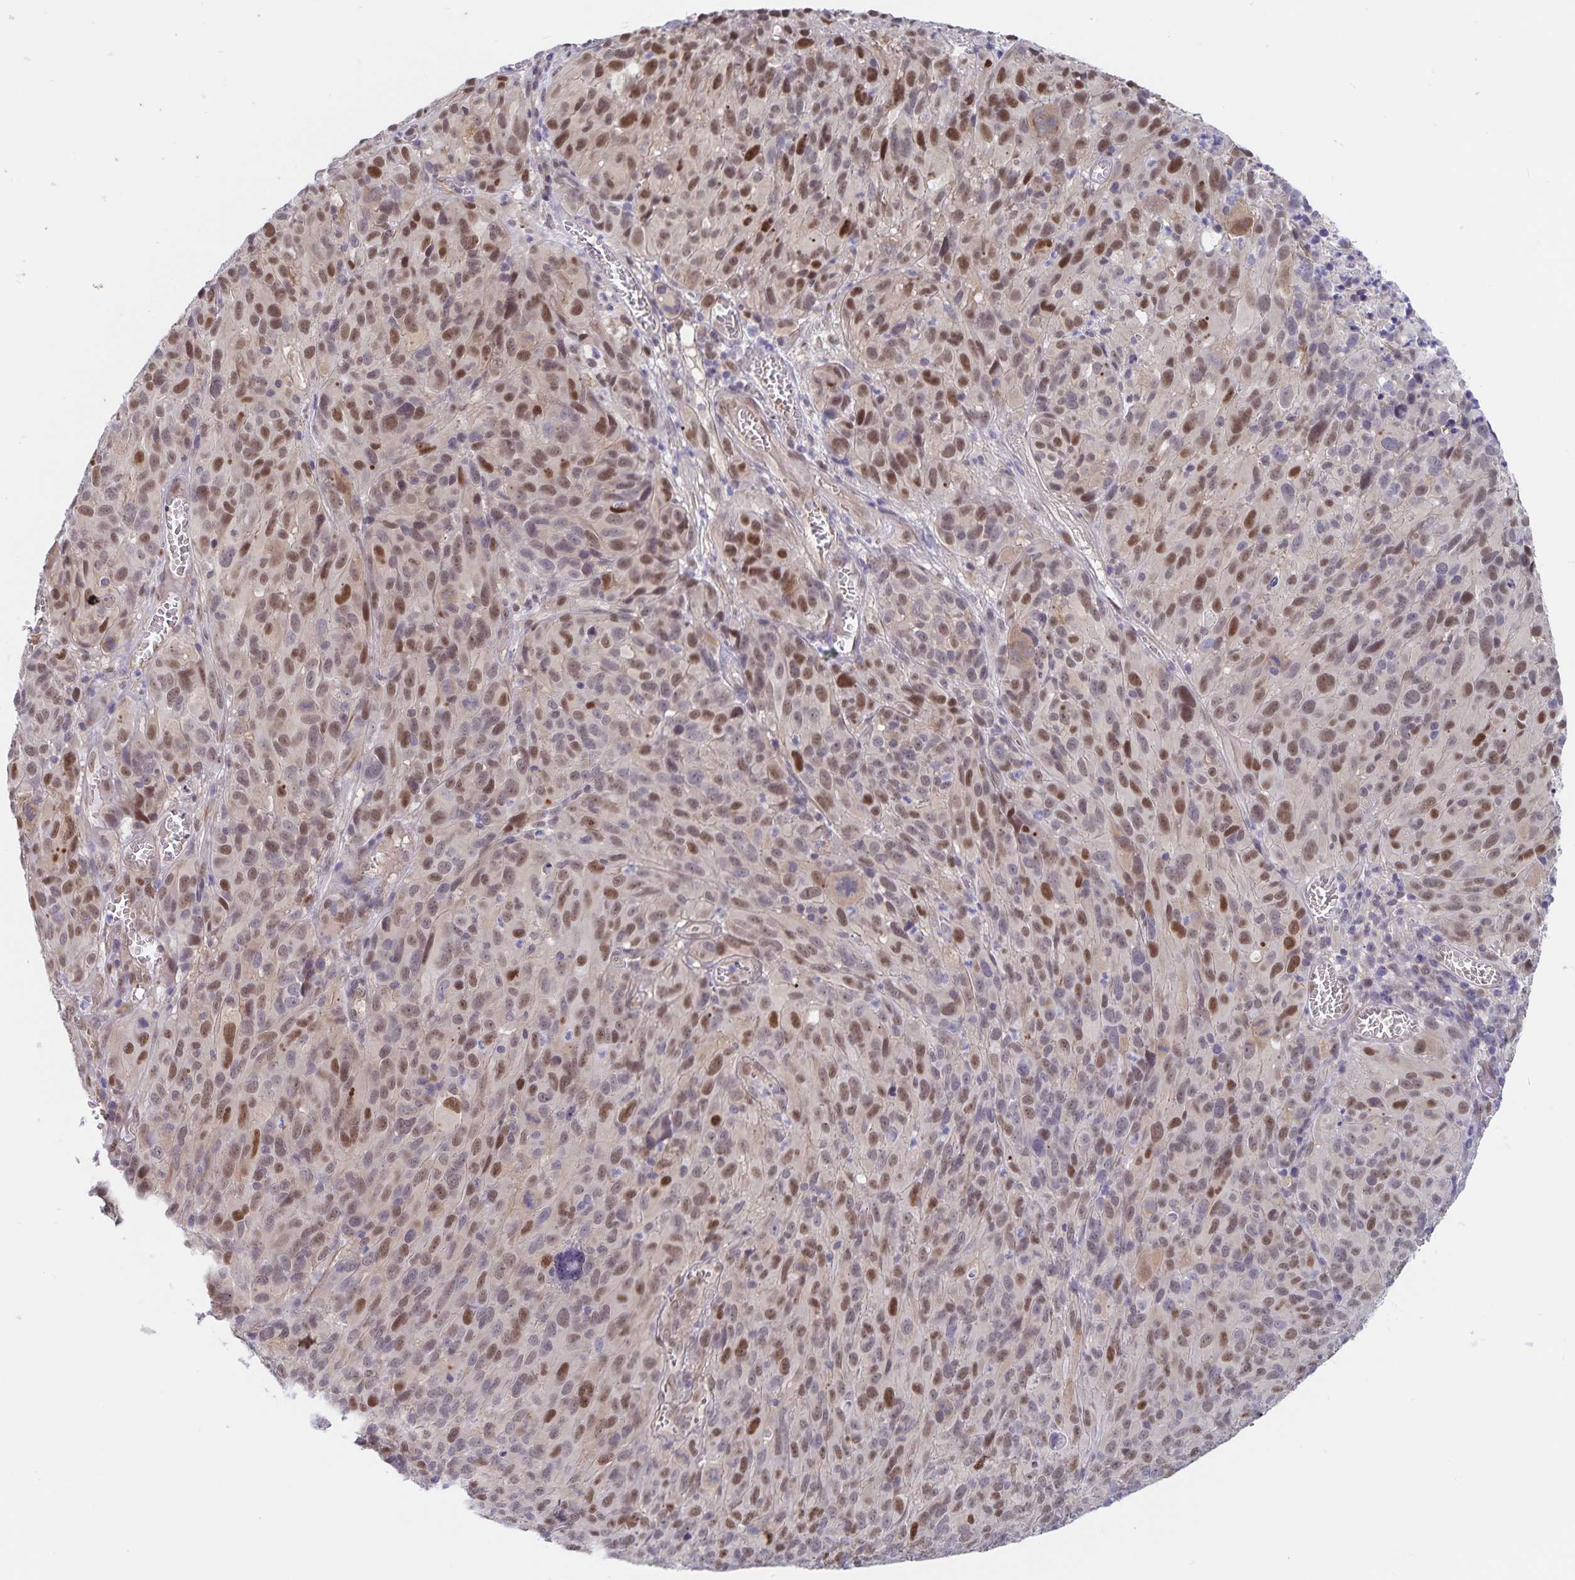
{"staining": {"intensity": "moderate", "quantity": "25%-75%", "location": "nuclear"}, "tissue": "melanoma", "cell_type": "Tumor cells", "image_type": "cancer", "snomed": [{"axis": "morphology", "description": "Malignant melanoma, NOS"}, {"axis": "topography", "description": "Skin"}], "caption": "Malignant melanoma stained for a protein demonstrates moderate nuclear positivity in tumor cells.", "gene": "BAG6", "patient": {"sex": "male", "age": 51}}